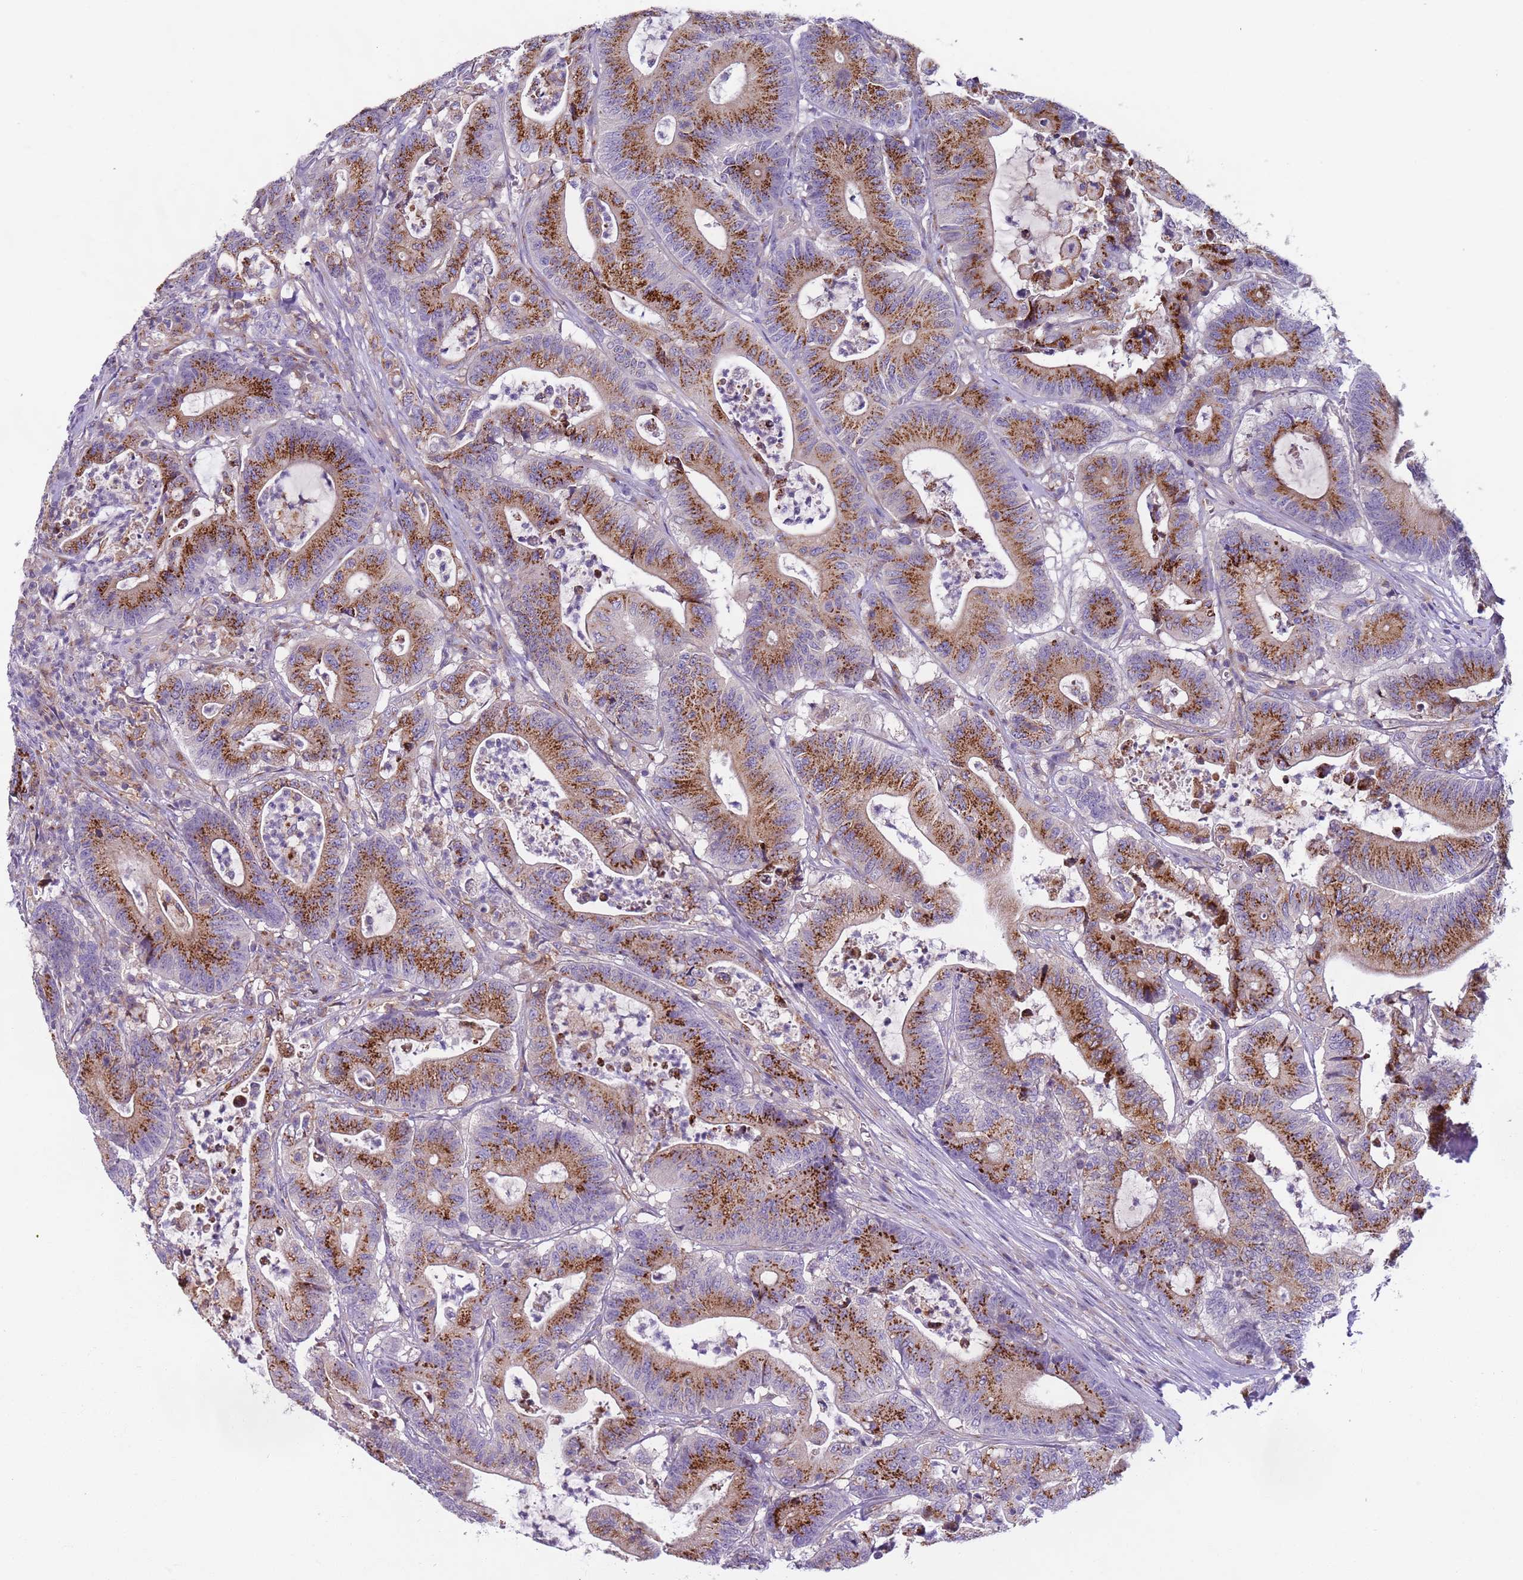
{"staining": {"intensity": "strong", "quantity": "25%-75%", "location": "cytoplasmic/membranous"}, "tissue": "colorectal cancer", "cell_type": "Tumor cells", "image_type": "cancer", "snomed": [{"axis": "morphology", "description": "Adenocarcinoma, NOS"}, {"axis": "topography", "description": "Colon"}], "caption": "Immunohistochemical staining of colorectal cancer demonstrates high levels of strong cytoplasmic/membranous protein expression in about 25%-75% of tumor cells.", "gene": "AKTIP", "patient": {"sex": "female", "age": 84}}